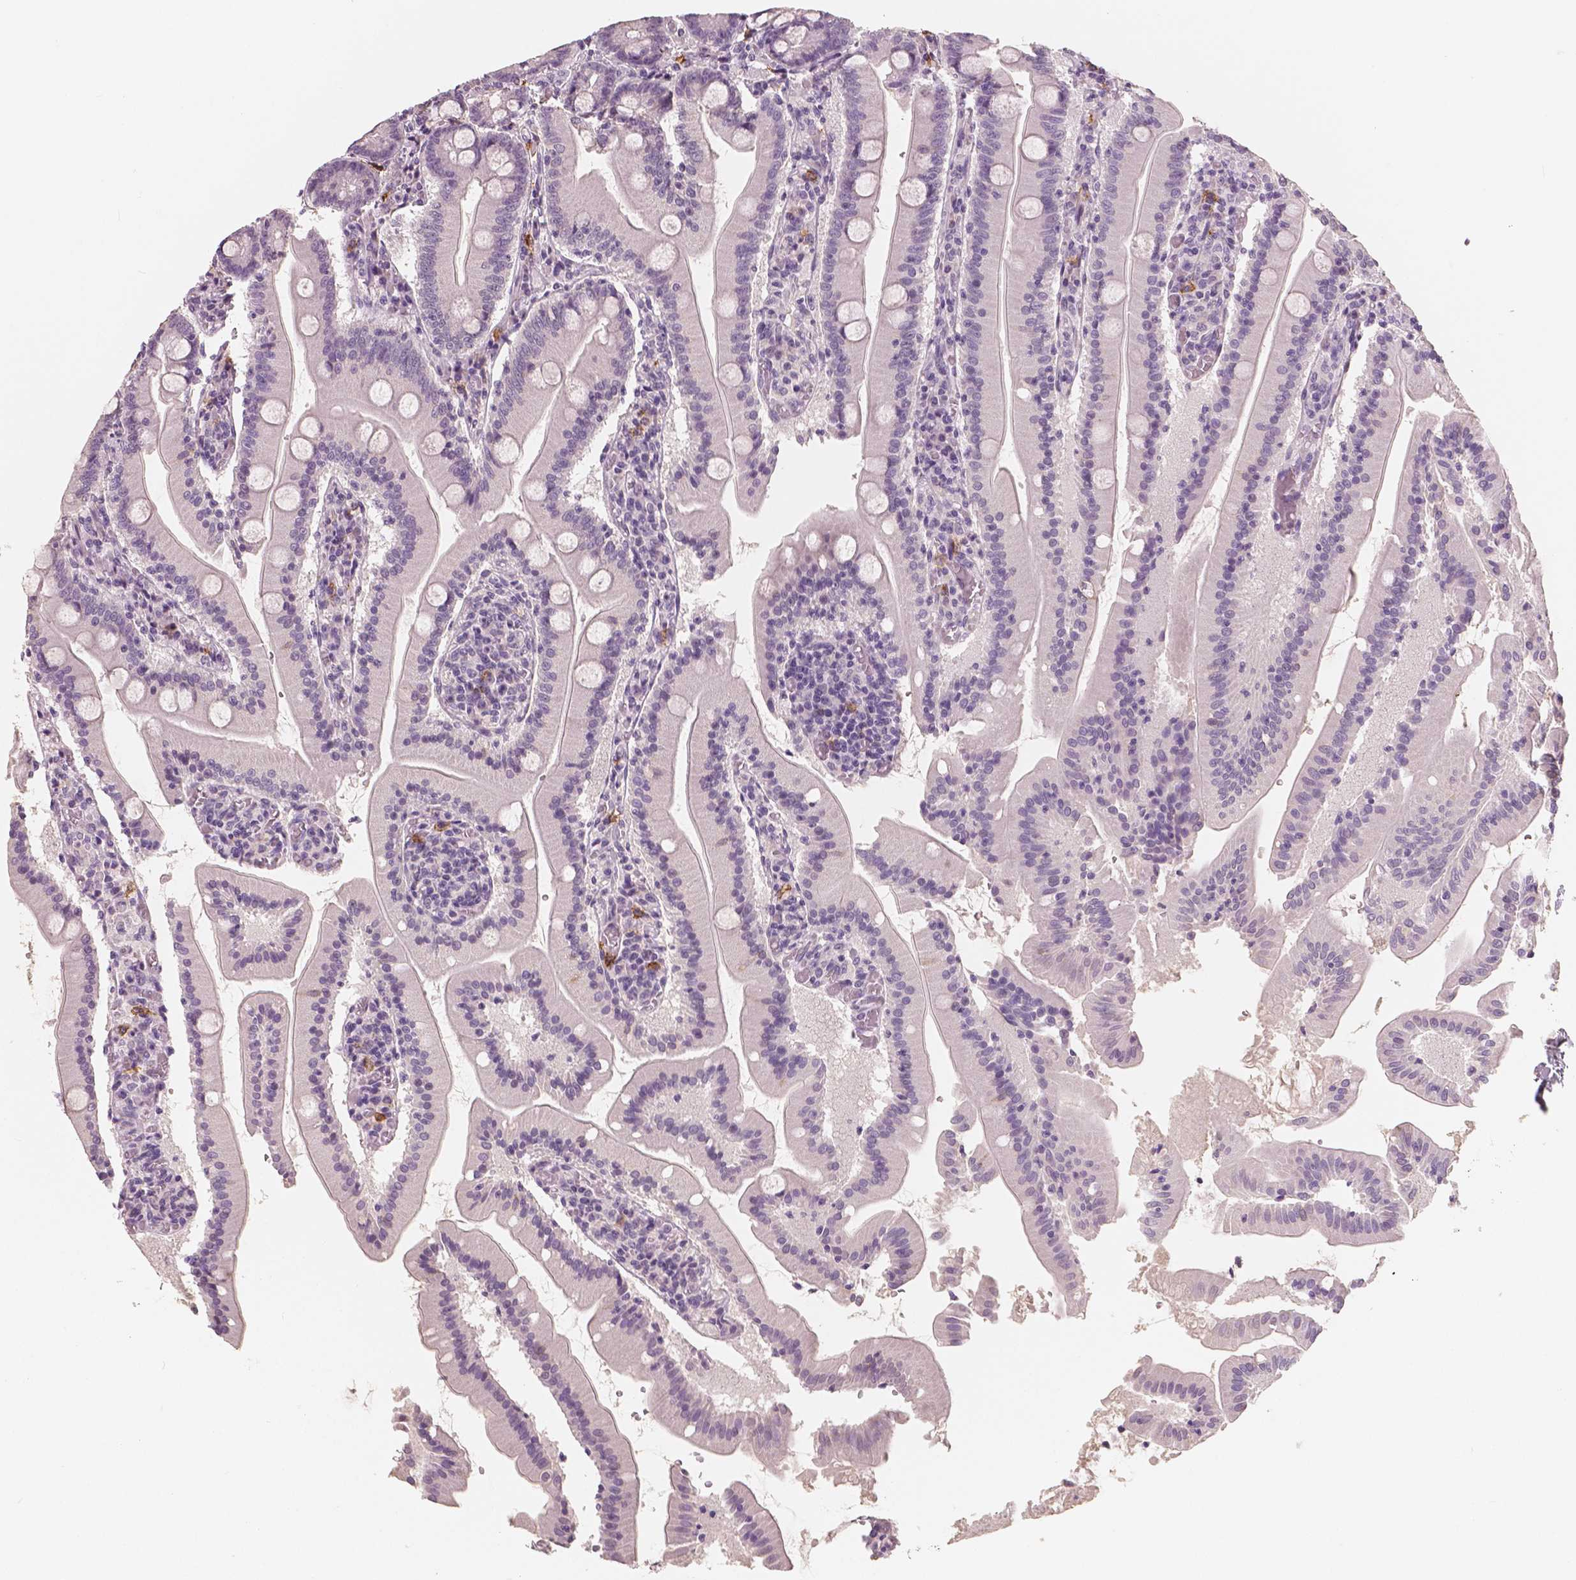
{"staining": {"intensity": "negative", "quantity": "none", "location": "none"}, "tissue": "small intestine", "cell_type": "Glandular cells", "image_type": "normal", "snomed": [{"axis": "morphology", "description": "Normal tissue, NOS"}, {"axis": "topography", "description": "Small intestine"}], "caption": "Image shows no protein positivity in glandular cells of unremarkable small intestine. (Stains: DAB (3,3'-diaminobenzidine) IHC with hematoxylin counter stain, Microscopy: brightfield microscopy at high magnification).", "gene": "KIT", "patient": {"sex": "male", "age": 37}}